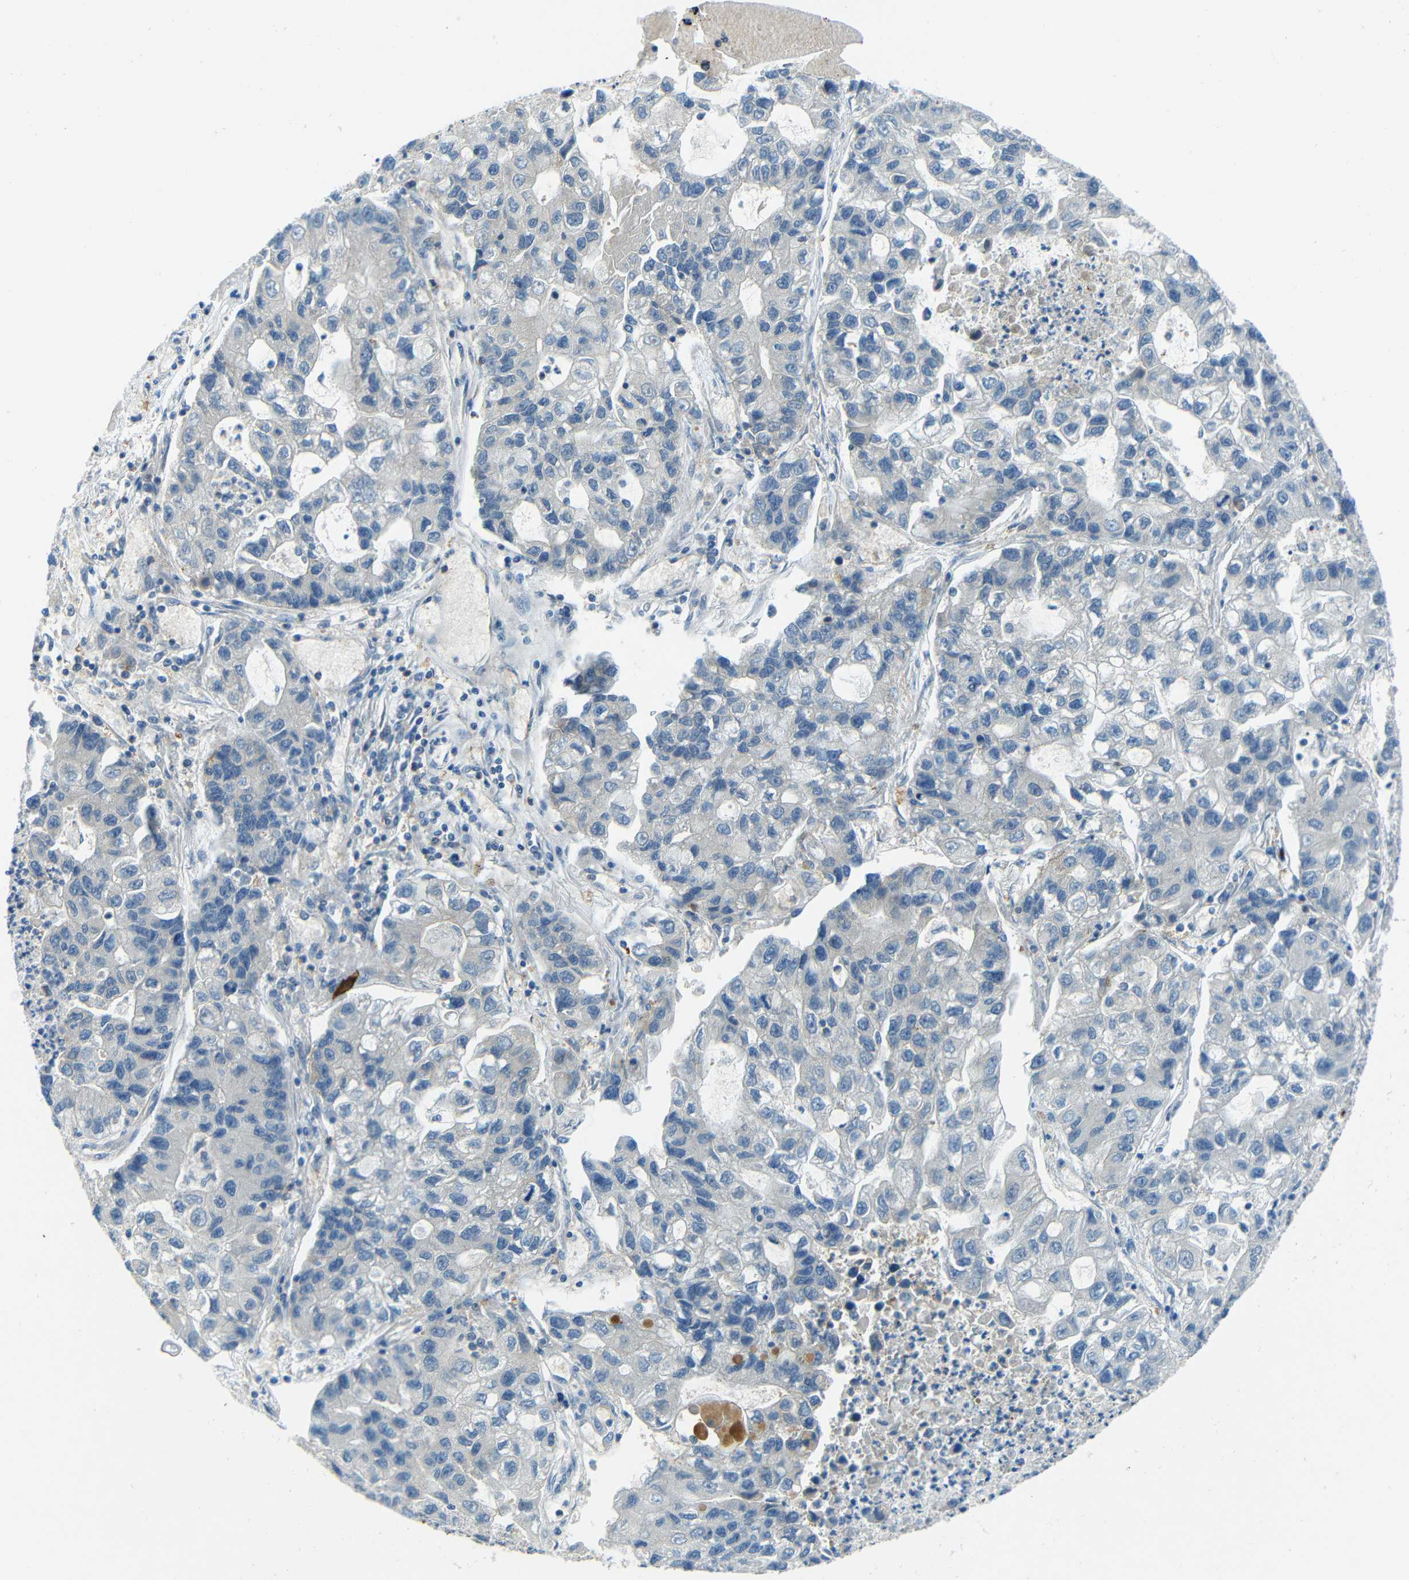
{"staining": {"intensity": "negative", "quantity": "none", "location": "none"}, "tissue": "lung cancer", "cell_type": "Tumor cells", "image_type": "cancer", "snomed": [{"axis": "morphology", "description": "Adenocarcinoma, NOS"}, {"axis": "topography", "description": "Lung"}], "caption": "Lung adenocarcinoma stained for a protein using immunohistochemistry (IHC) demonstrates no expression tumor cells.", "gene": "CYP26B1", "patient": {"sex": "female", "age": 51}}